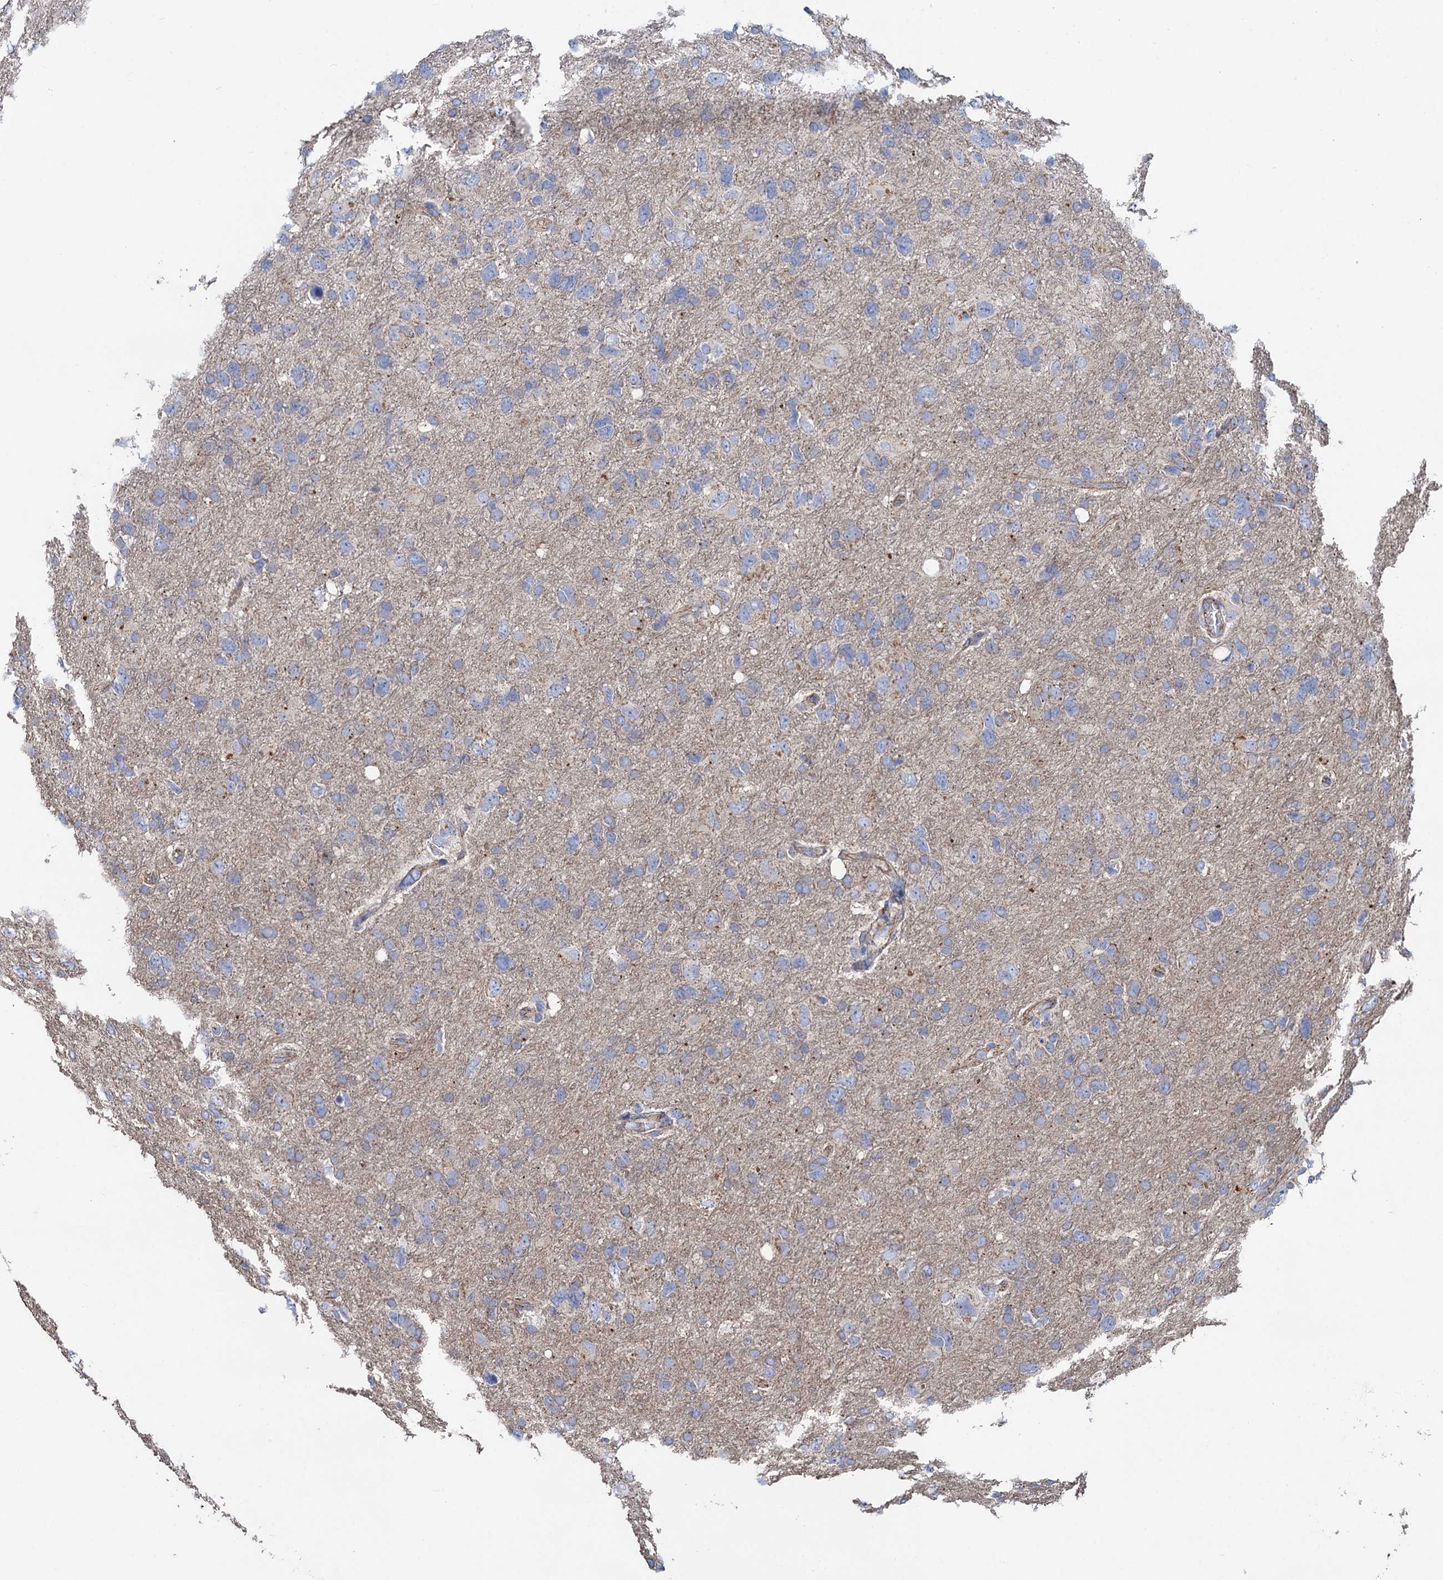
{"staining": {"intensity": "weak", "quantity": "<25%", "location": "cytoplasmic/membranous"}, "tissue": "glioma", "cell_type": "Tumor cells", "image_type": "cancer", "snomed": [{"axis": "morphology", "description": "Glioma, malignant, High grade"}, {"axis": "topography", "description": "Brain"}], "caption": "The immunohistochemistry (IHC) image has no significant expression in tumor cells of malignant high-grade glioma tissue. (Immunohistochemistry (ihc), brightfield microscopy, high magnification).", "gene": "DGLUCY", "patient": {"sex": "male", "age": 61}}